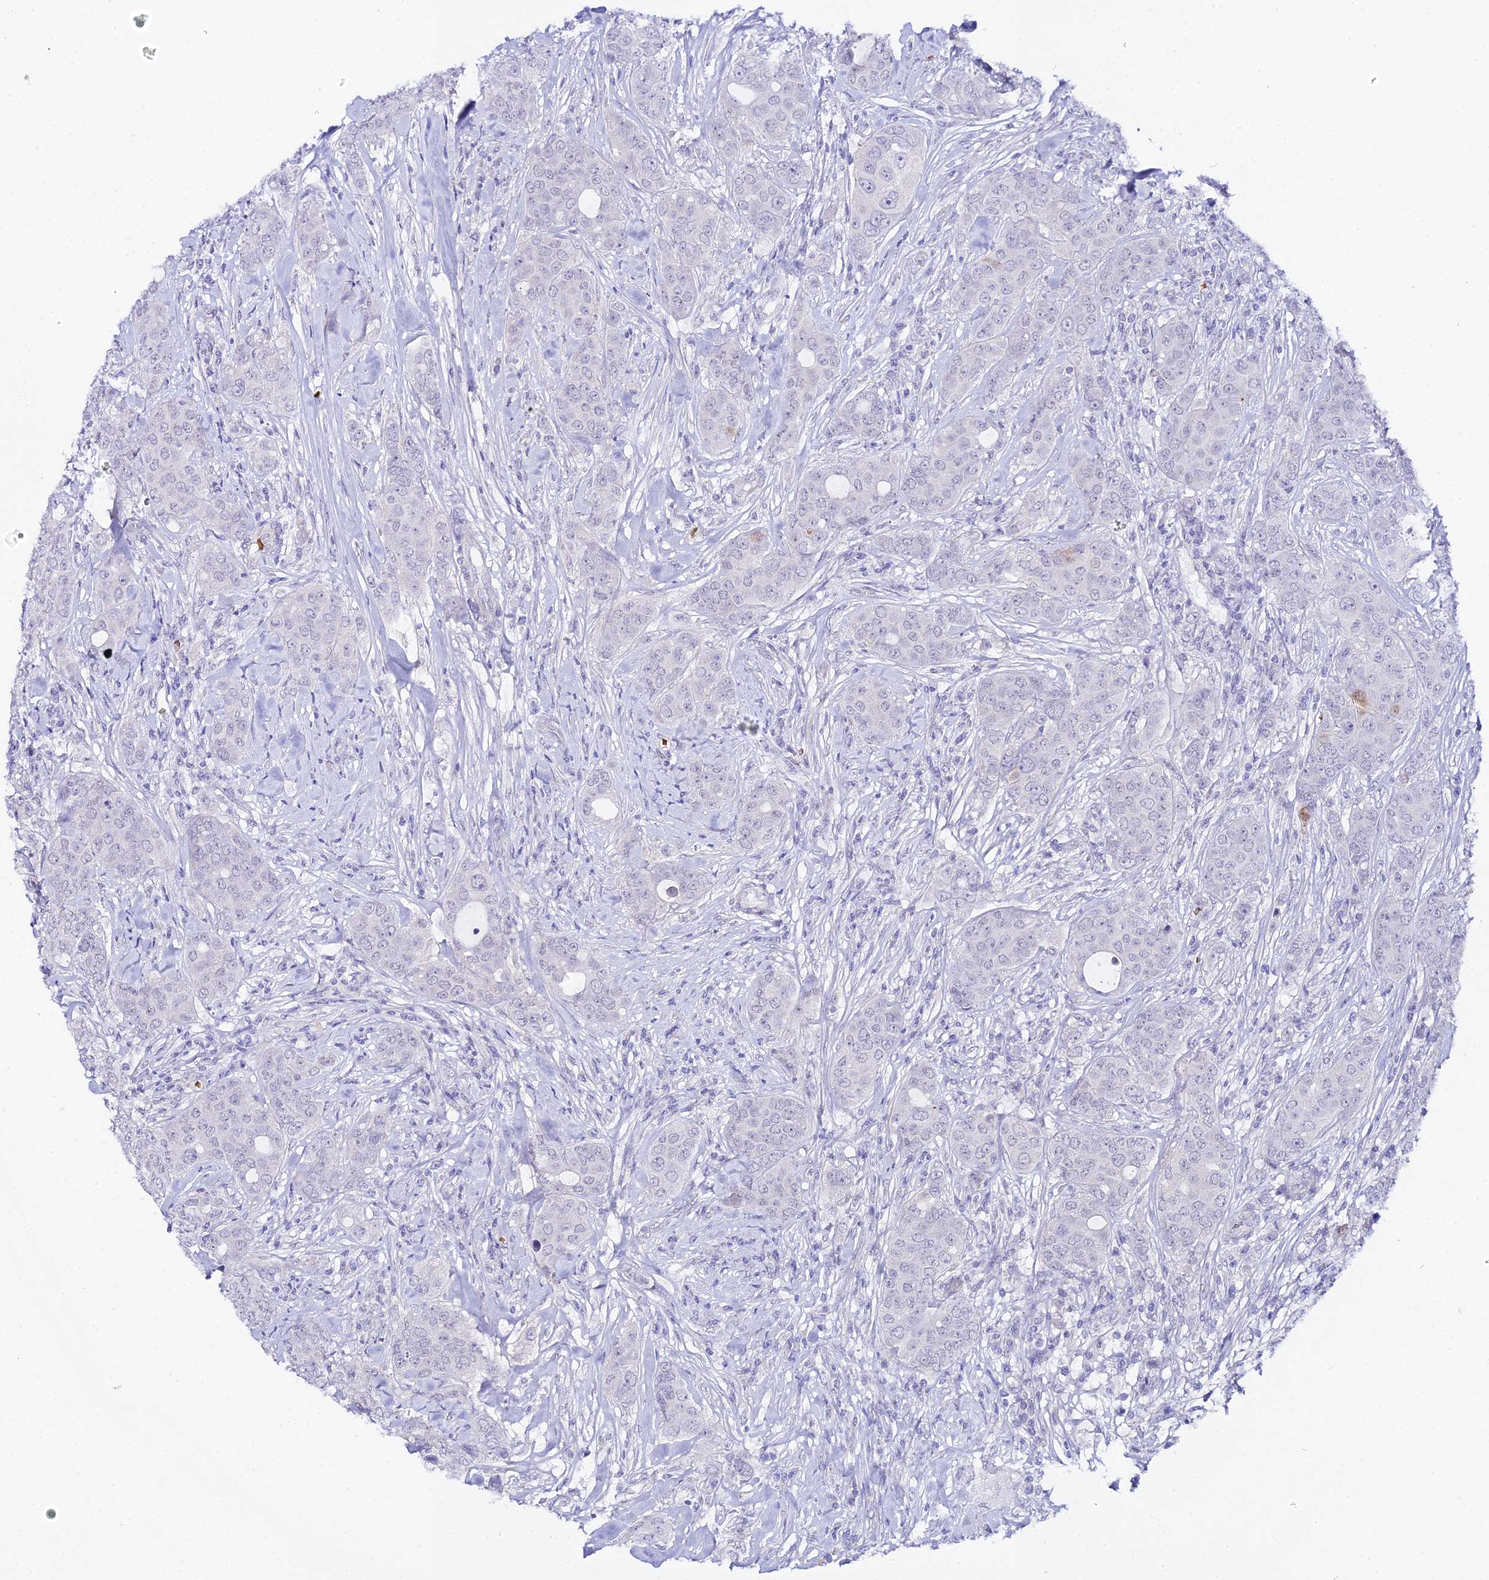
{"staining": {"intensity": "negative", "quantity": "none", "location": "none"}, "tissue": "breast cancer", "cell_type": "Tumor cells", "image_type": "cancer", "snomed": [{"axis": "morphology", "description": "Duct carcinoma"}, {"axis": "topography", "description": "Breast"}], "caption": "Immunohistochemical staining of human breast cancer demonstrates no significant positivity in tumor cells.", "gene": "CFAP45", "patient": {"sex": "female", "age": 43}}